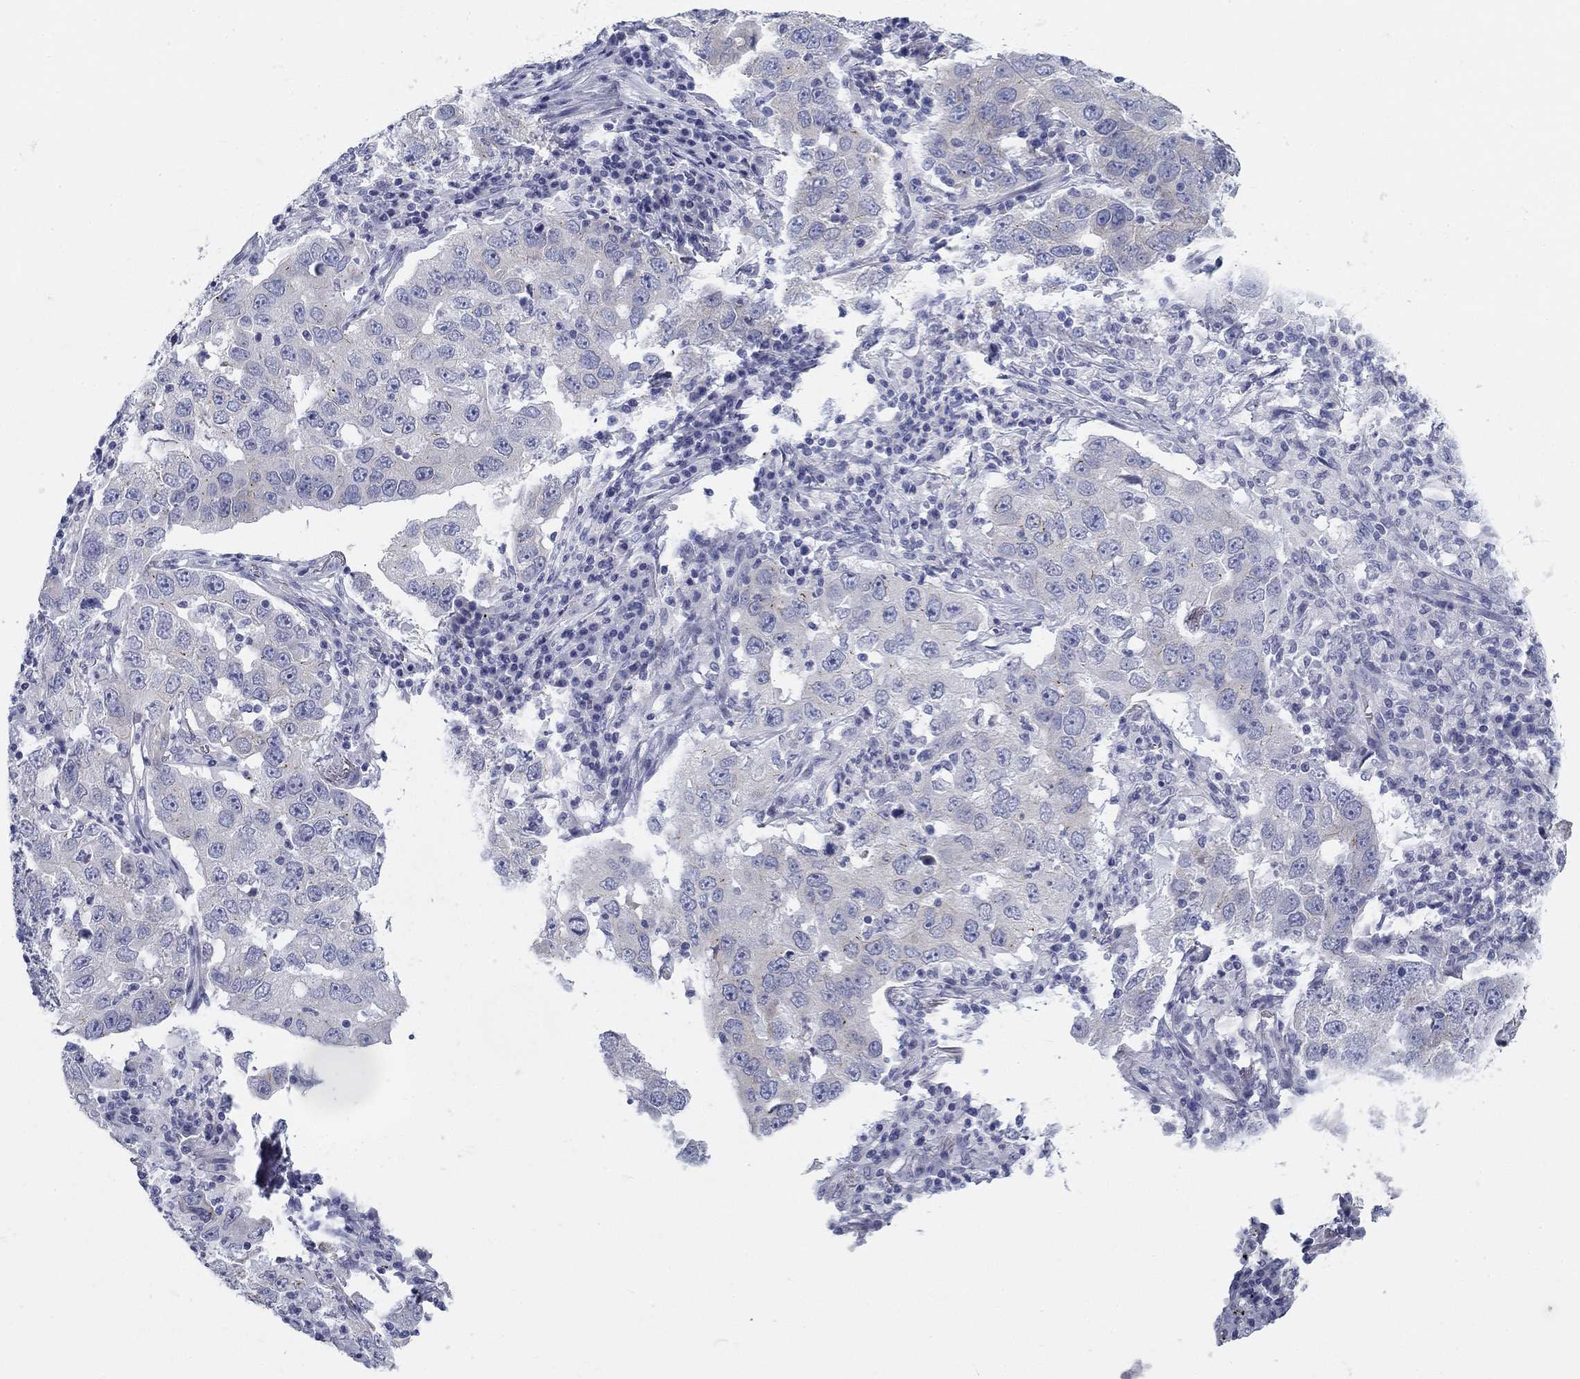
{"staining": {"intensity": "negative", "quantity": "none", "location": "none"}, "tissue": "lung cancer", "cell_type": "Tumor cells", "image_type": "cancer", "snomed": [{"axis": "morphology", "description": "Adenocarcinoma, NOS"}, {"axis": "topography", "description": "Lung"}], "caption": "A high-resolution histopathology image shows IHC staining of lung cancer (adenocarcinoma), which demonstrates no significant positivity in tumor cells.", "gene": "GALNTL5", "patient": {"sex": "male", "age": 73}}